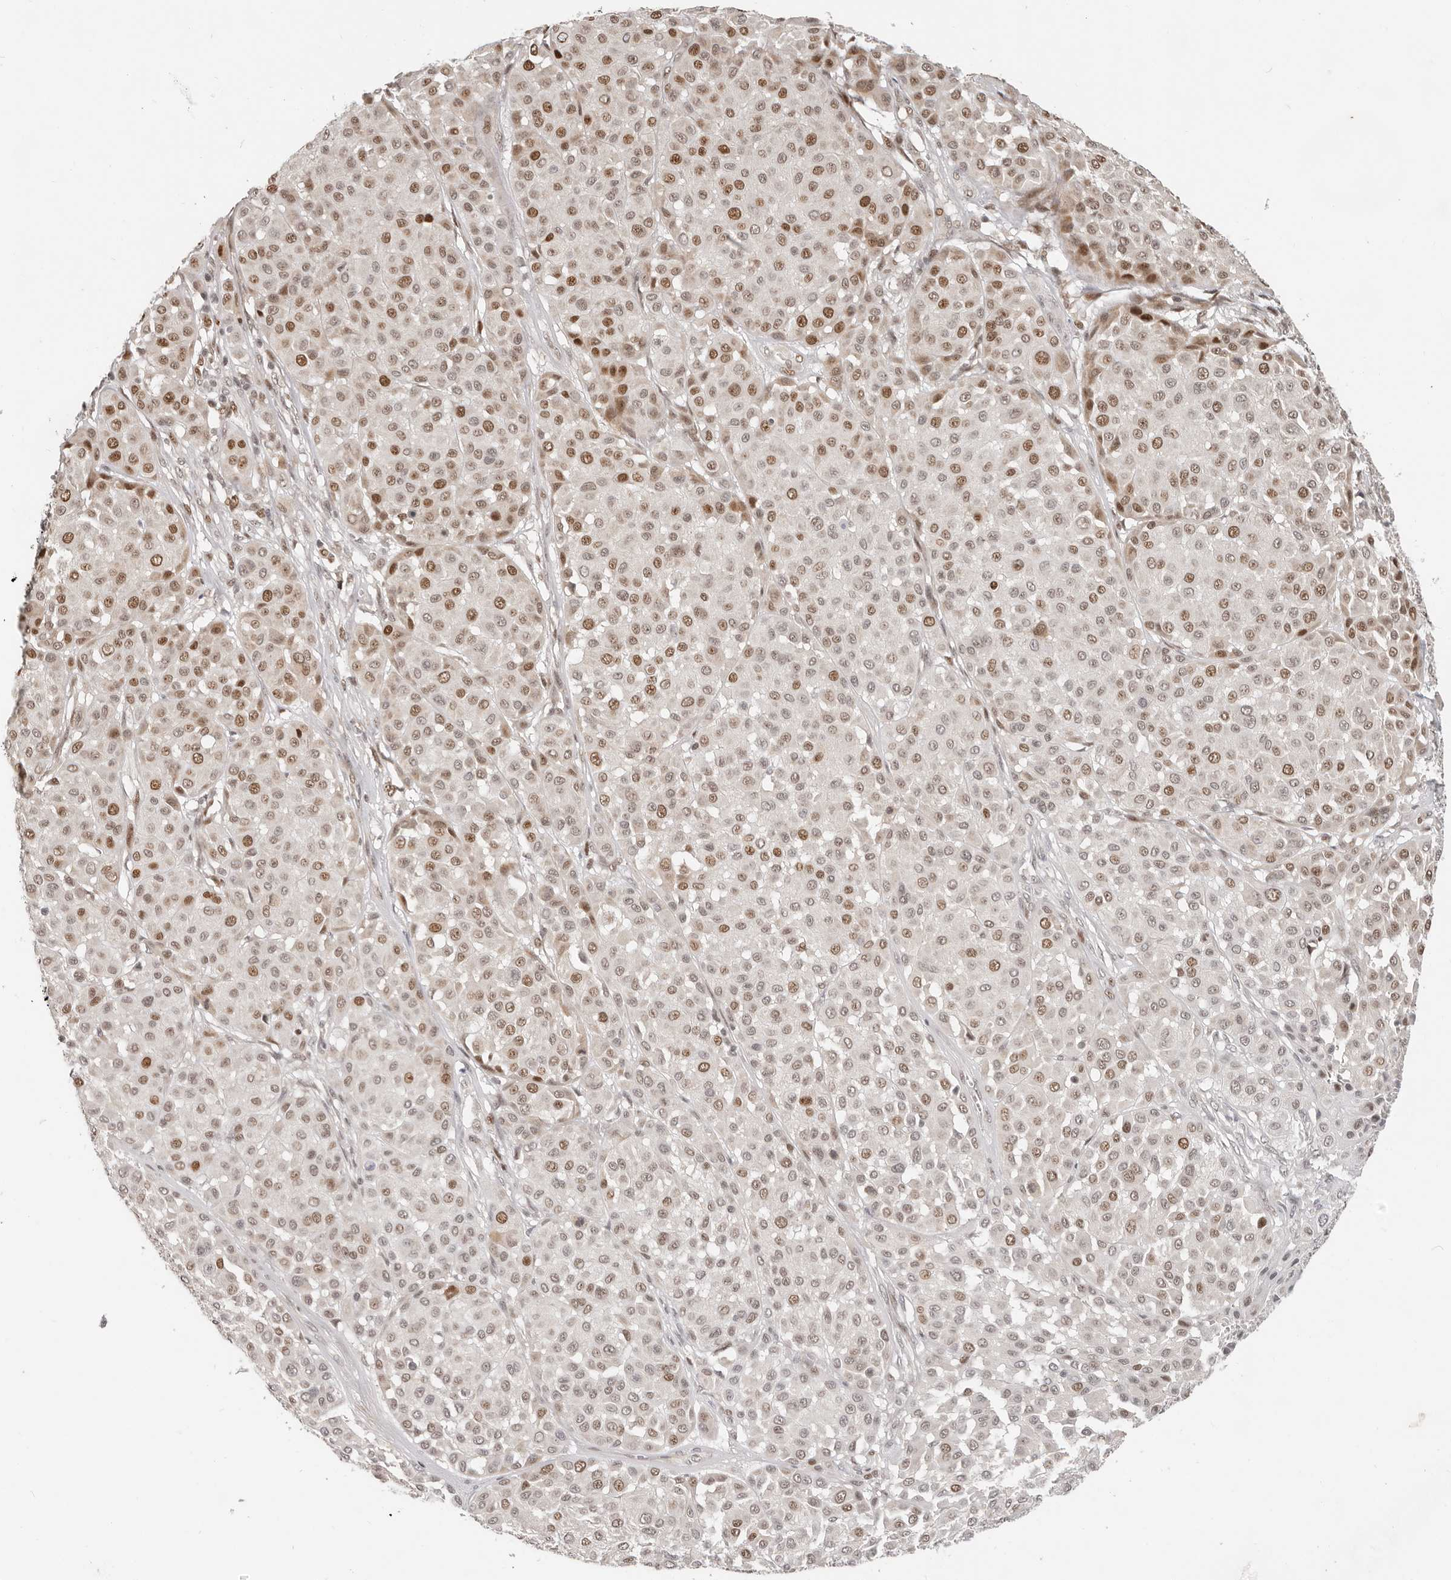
{"staining": {"intensity": "moderate", "quantity": "25%-75%", "location": "nuclear"}, "tissue": "melanoma", "cell_type": "Tumor cells", "image_type": "cancer", "snomed": [{"axis": "morphology", "description": "Malignant melanoma, Metastatic site"}, {"axis": "topography", "description": "Soft tissue"}], "caption": "Protein staining displays moderate nuclear staining in approximately 25%-75% of tumor cells in melanoma.", "gene": "RFC2", "patient": {"sex": "male", "age": 41}}